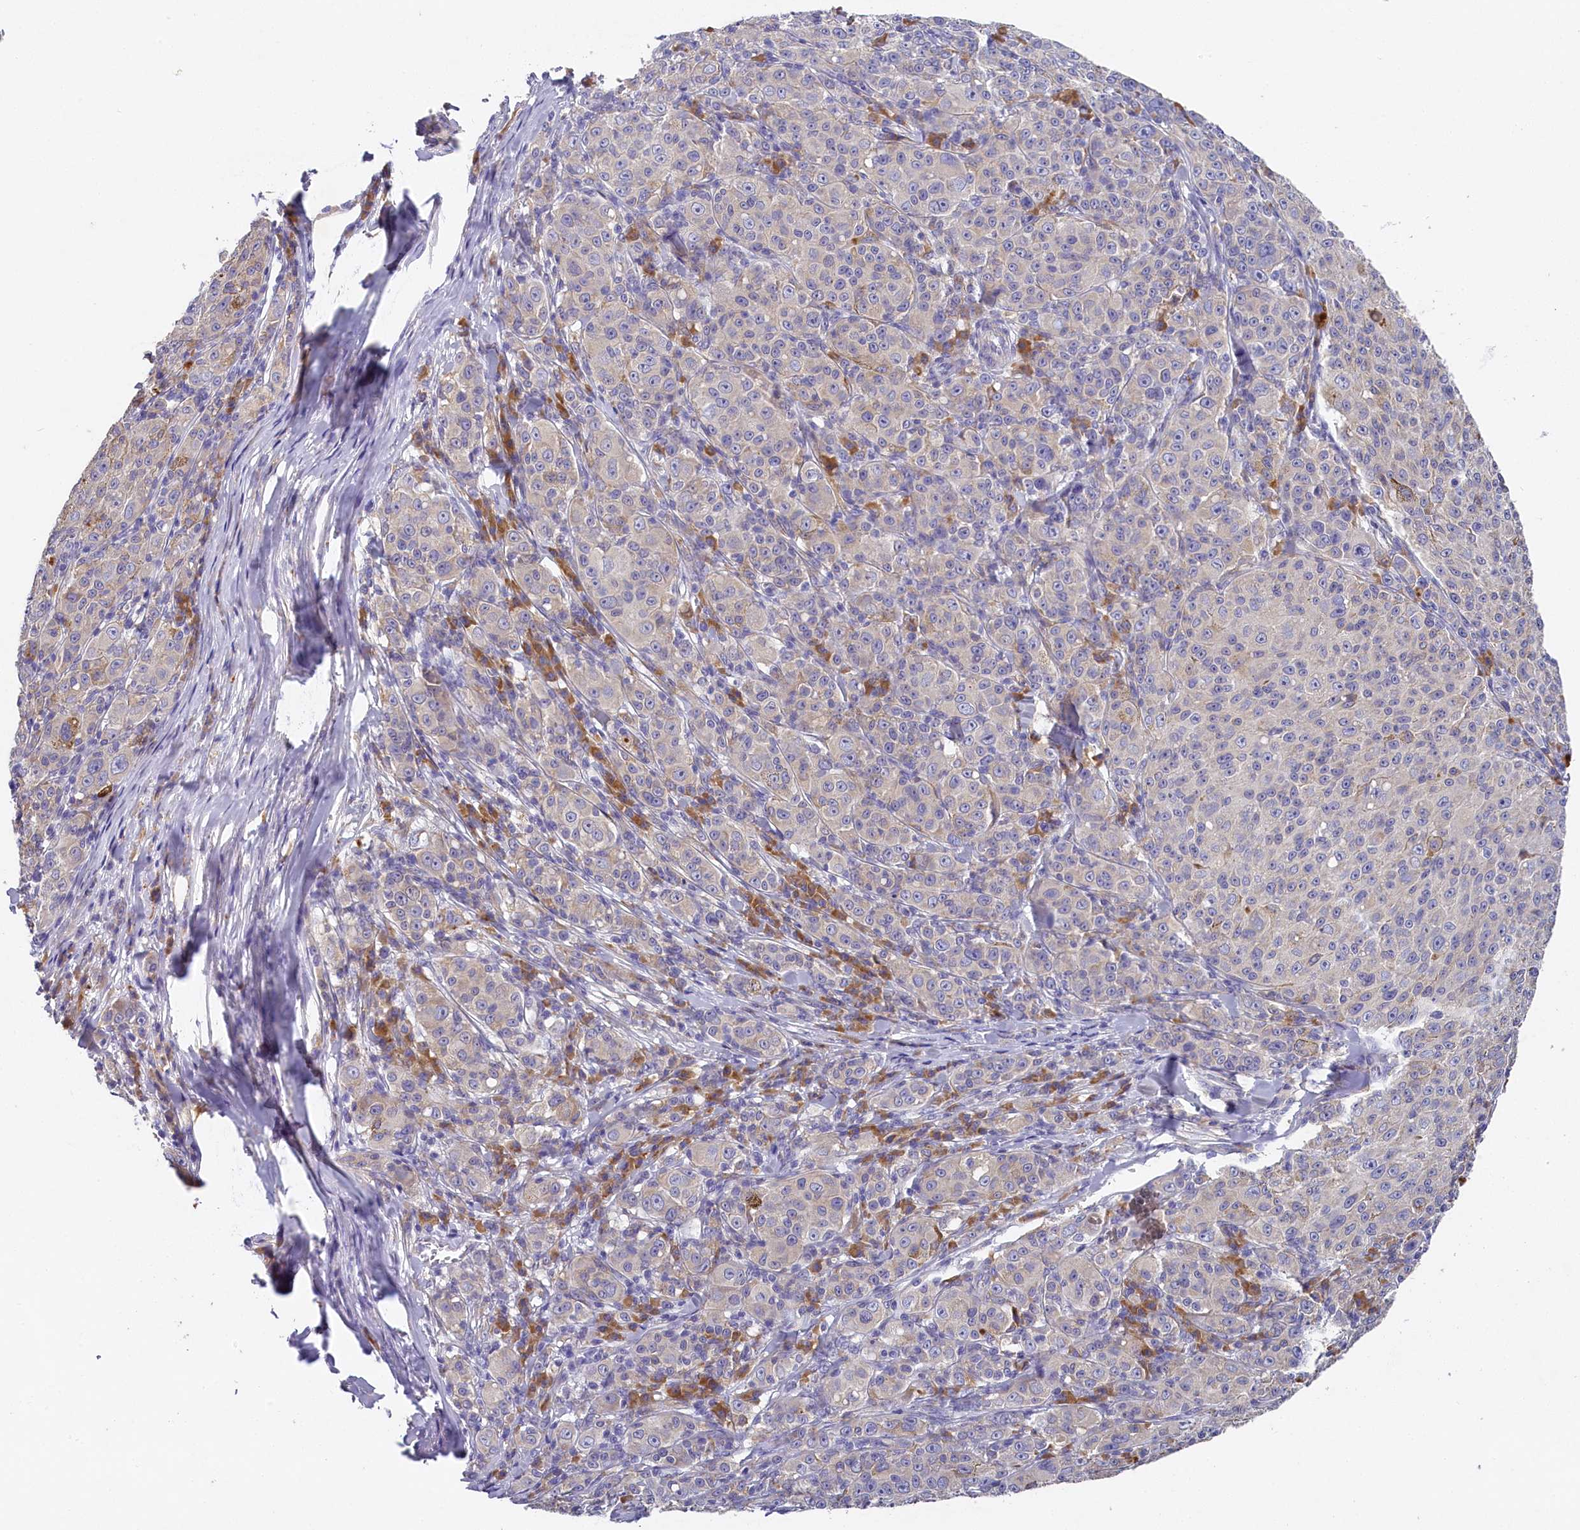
{"staining": {"intensity": "negative", "quantity": "none", "location": "none"}, "tissue": "melanoma", "cell_type": "Tumor cells", "image_type": "cancer", "snomed": [{"axis": "morphology", "description": "Malignant melanoma, NOS"}, {"axis": "topography", "description": "Skin"}], "caption": "Malignant melanoma was stained to show a protein in brown. There is no significant expression in tumor cells.", "gene": "ST7L", "patient": {"sex": "female", "age": 52}}